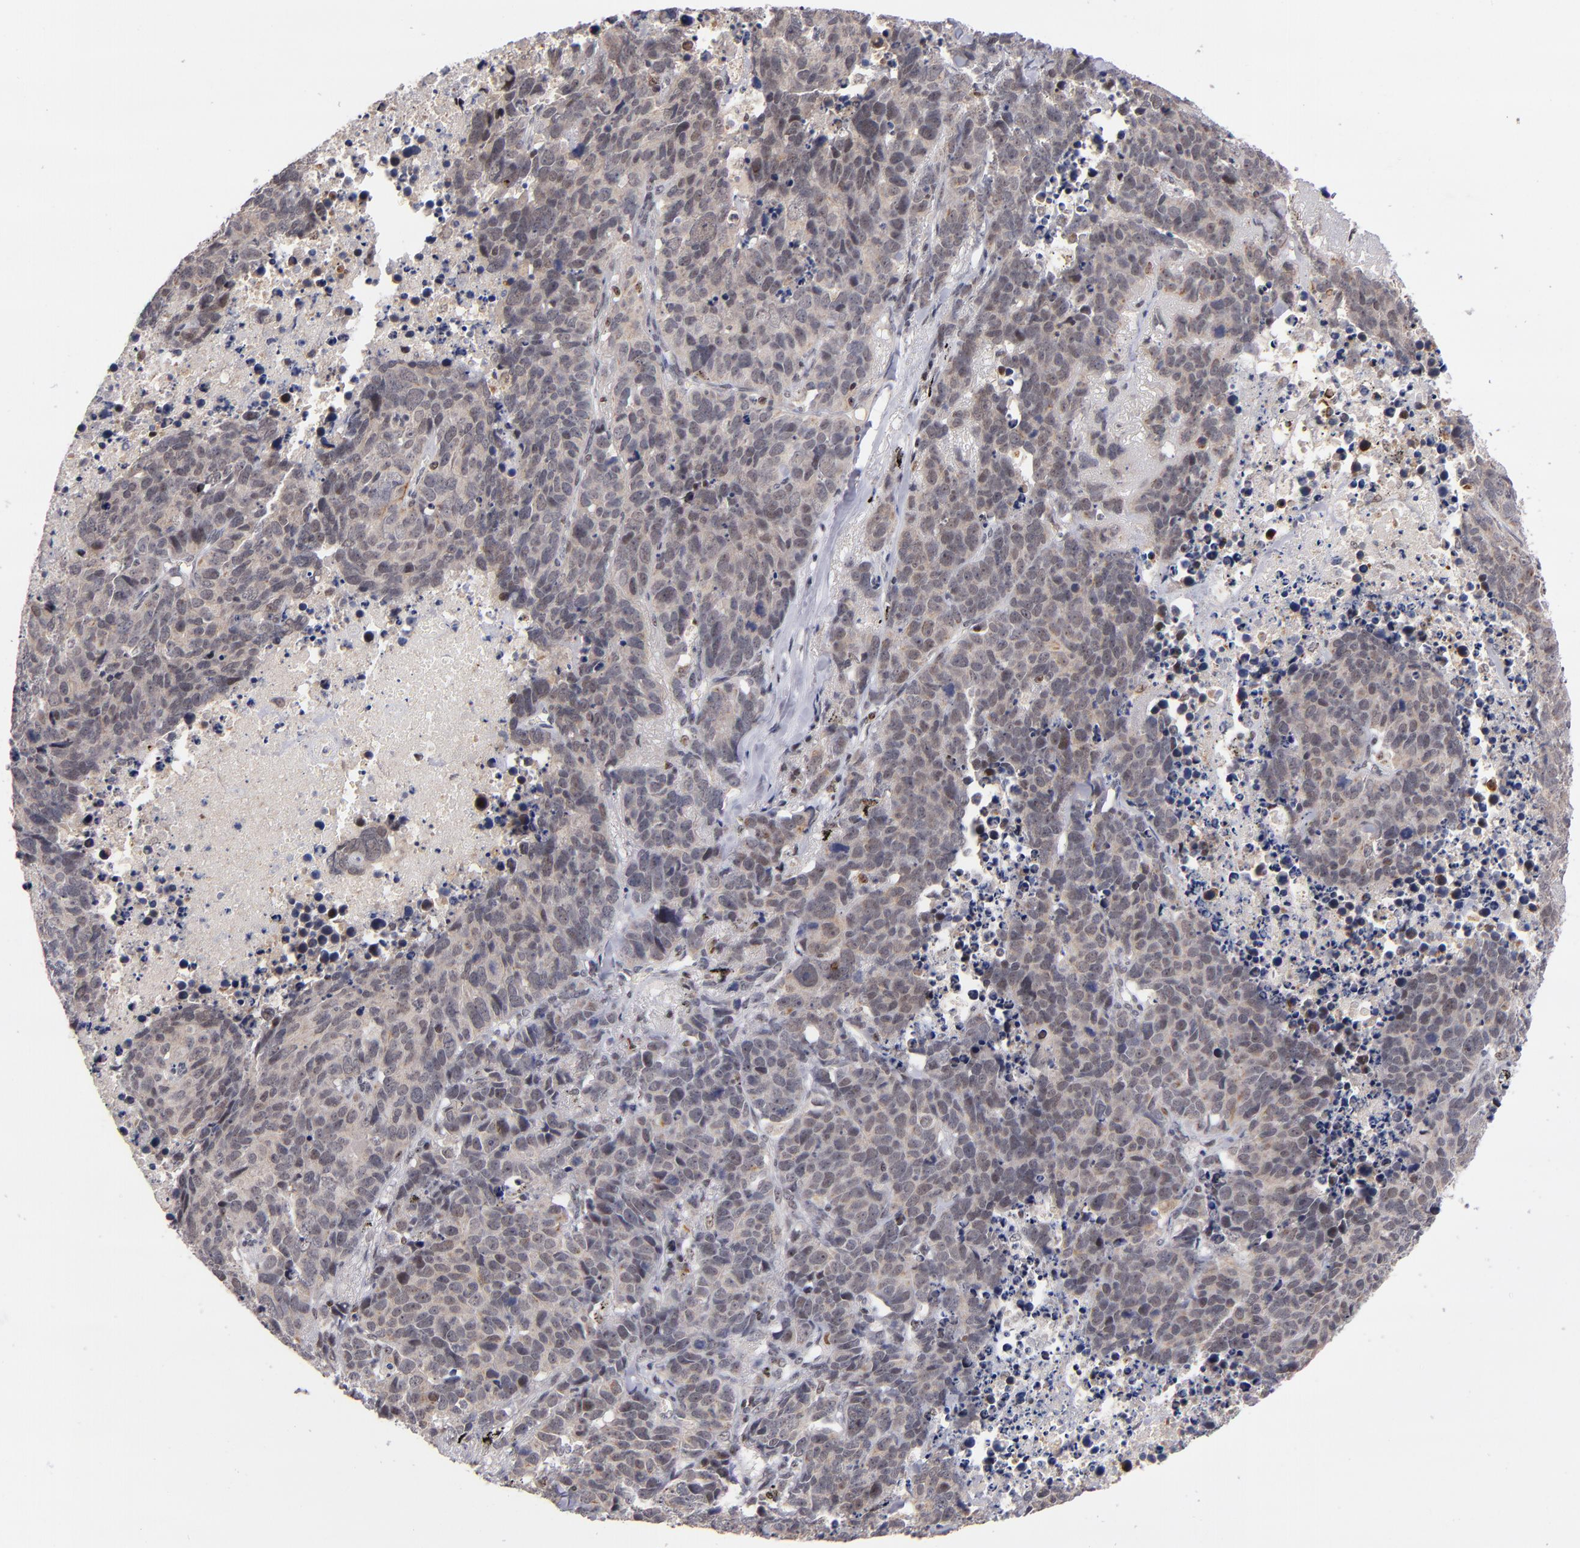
{"staining": {"intensity": "weak", "quantity": ">75%", "location": "cytoplasmic/membranous,nuclear"}, "tissue": "lung cancer", "cell_type": "Tumor cells", "image_type": "cancer", "snomed": [{"axis": "morphology", "description": "Carcinoid, malignant, NOS"}, {"axis": "topography", "description": "Lung"}], "caption": "Approximately >75% of tumor cells in lung carcinoid (malignant) reveal weak cytoplasmic/membranous and nuclear protein expression as visualized by brown immunohistochemical staining.", "gene": "PCNX4", "patient": {"sex": "male", "age": 60}}